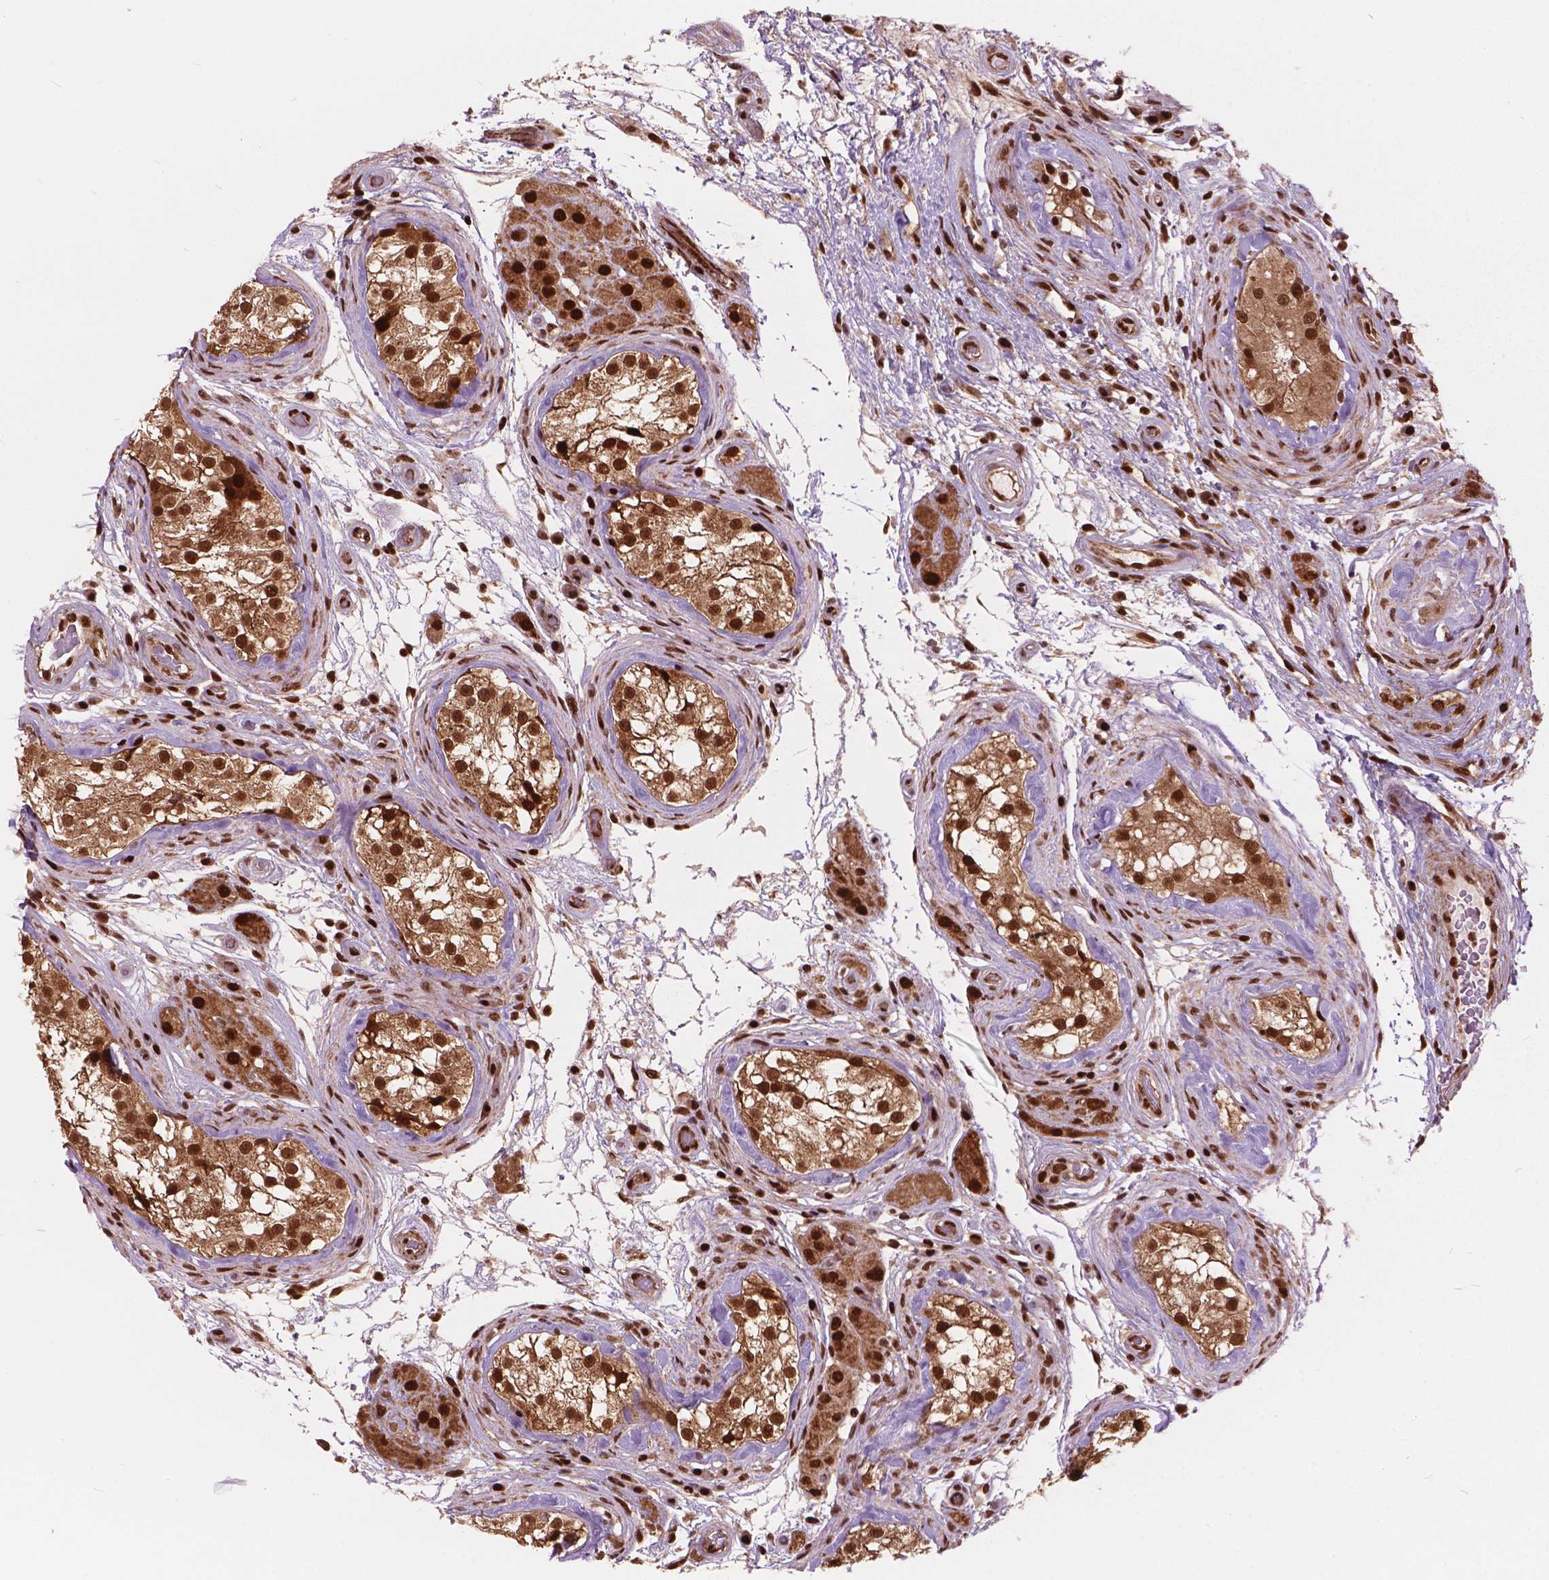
{"staining": {"intensity": "strong", "quantity": ">75%", "location": "cytoplasmic/membranous,nuclear"}, "tissue": "testis cancer", "cell_type": "Tumor cells", "image_type": "cancer", "snomed": [{"axis": "morphology", "description": "Seminoma, NOS"}, {"axis": "morphology", "description": "Carcinoma, Embryonal, NOS"}, {"axis": "topography", "description": "Testis"}], "caption": "Strong cytoplasmic/membranous and nuclear expression is appreciated in approximately >75% of tumor cells in testis cancer.", "gene": "ANP32B", "patient": {"sex": "male", "age": 41}}